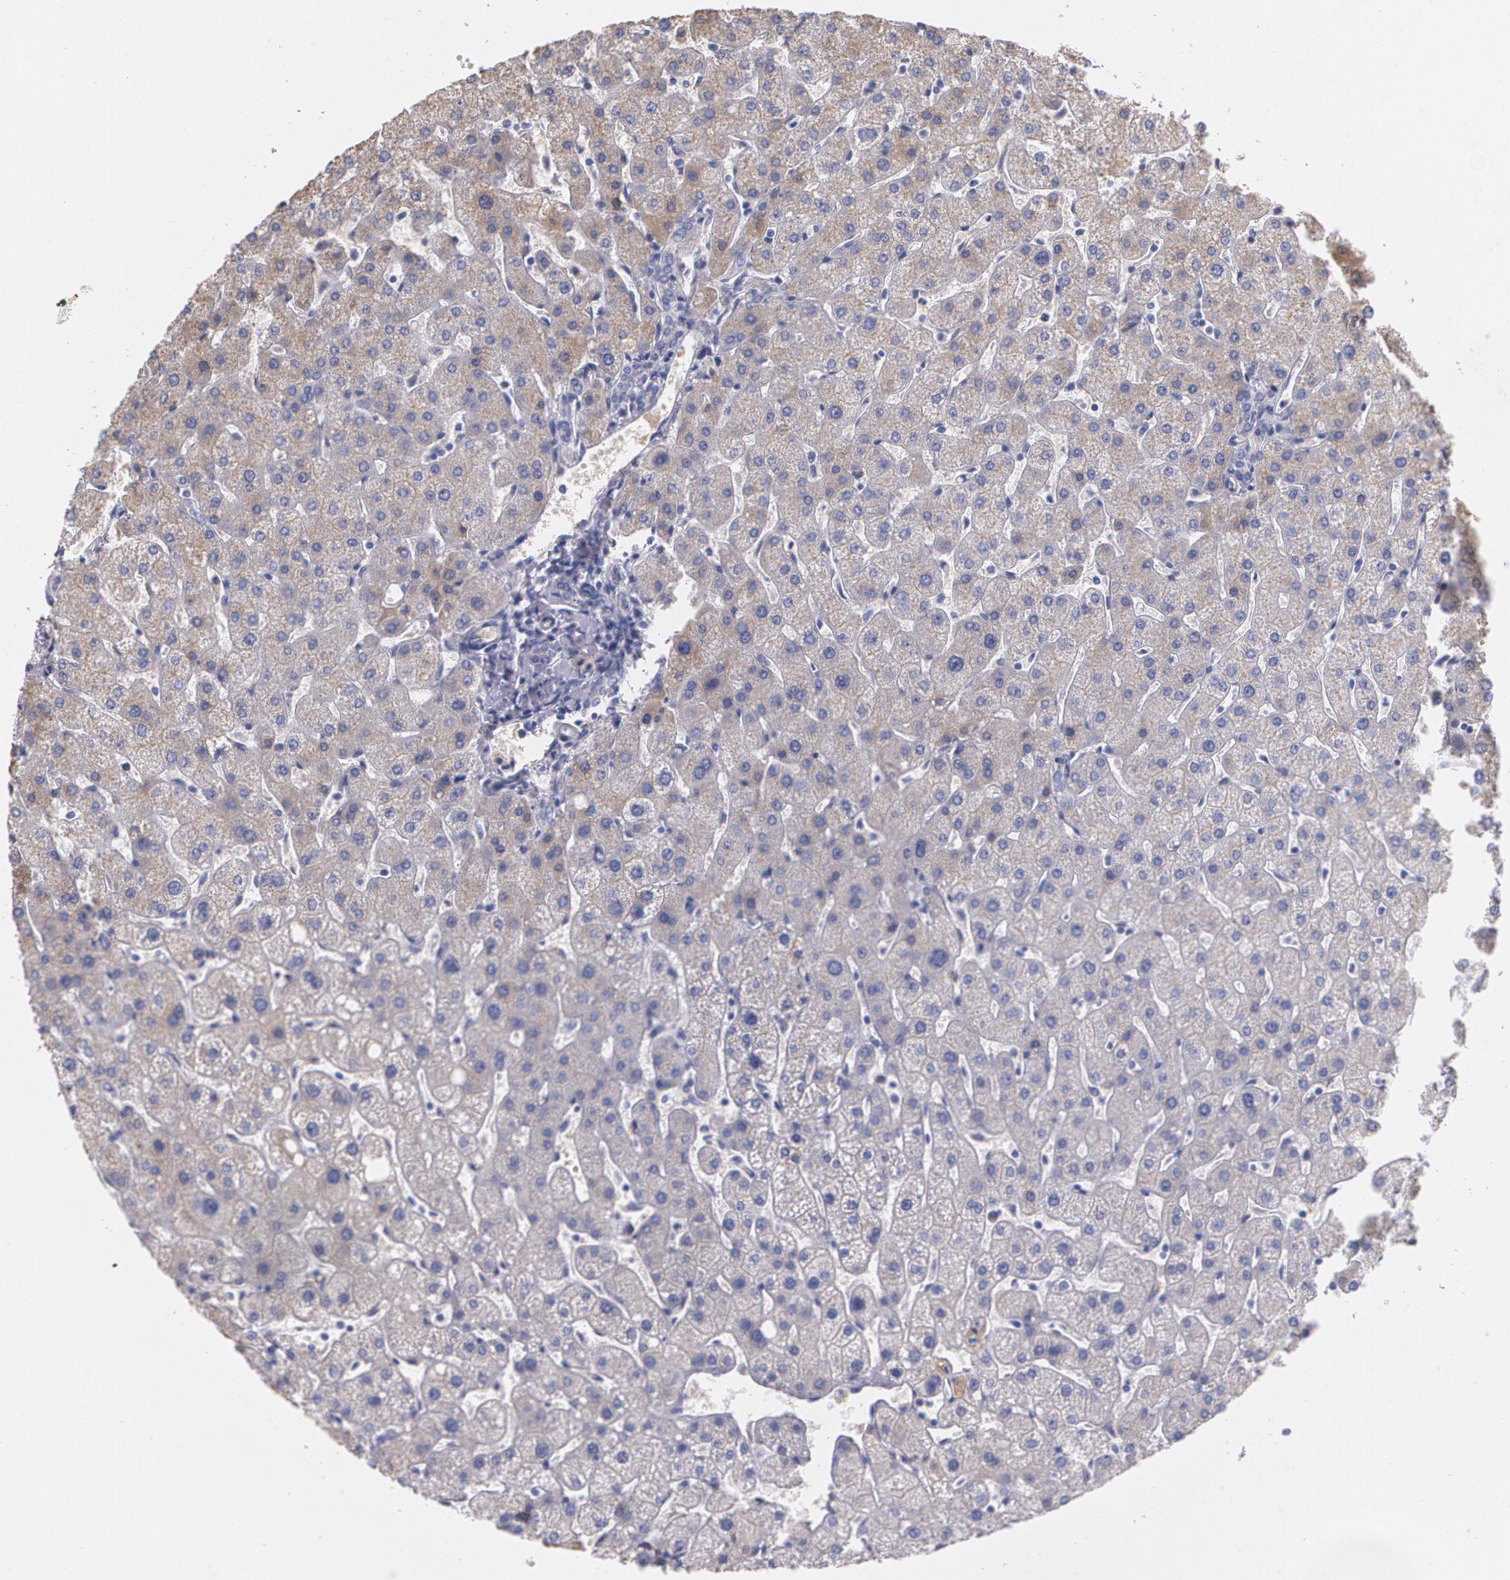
{"staining": {"intensity": "weak", "quantity": "25%-75%", "location": "cytoplasmic/membranous"}, "tissue": "liver", "cell_type": "Cholangiocytes", "image_type": "normal", "snomed": [{"axis": "morphology", "description": "Normal tissue, NOS"}, {"axis": "topography", "description": "Liver"}], "caption": "DAB immunohistochemical staining of benign human liver shows weak cytoplasmic/membranous protein expression in about 25%-75% of cholangiocytes. The staining is performed using DAB (3,3'-diaminobenzidine) brown chromogen to label protein expression. The nuclei are counter-stained blue using hematoxylin.", "gene": "AMBP", "patient": {"sex": "male", "age": 67}}